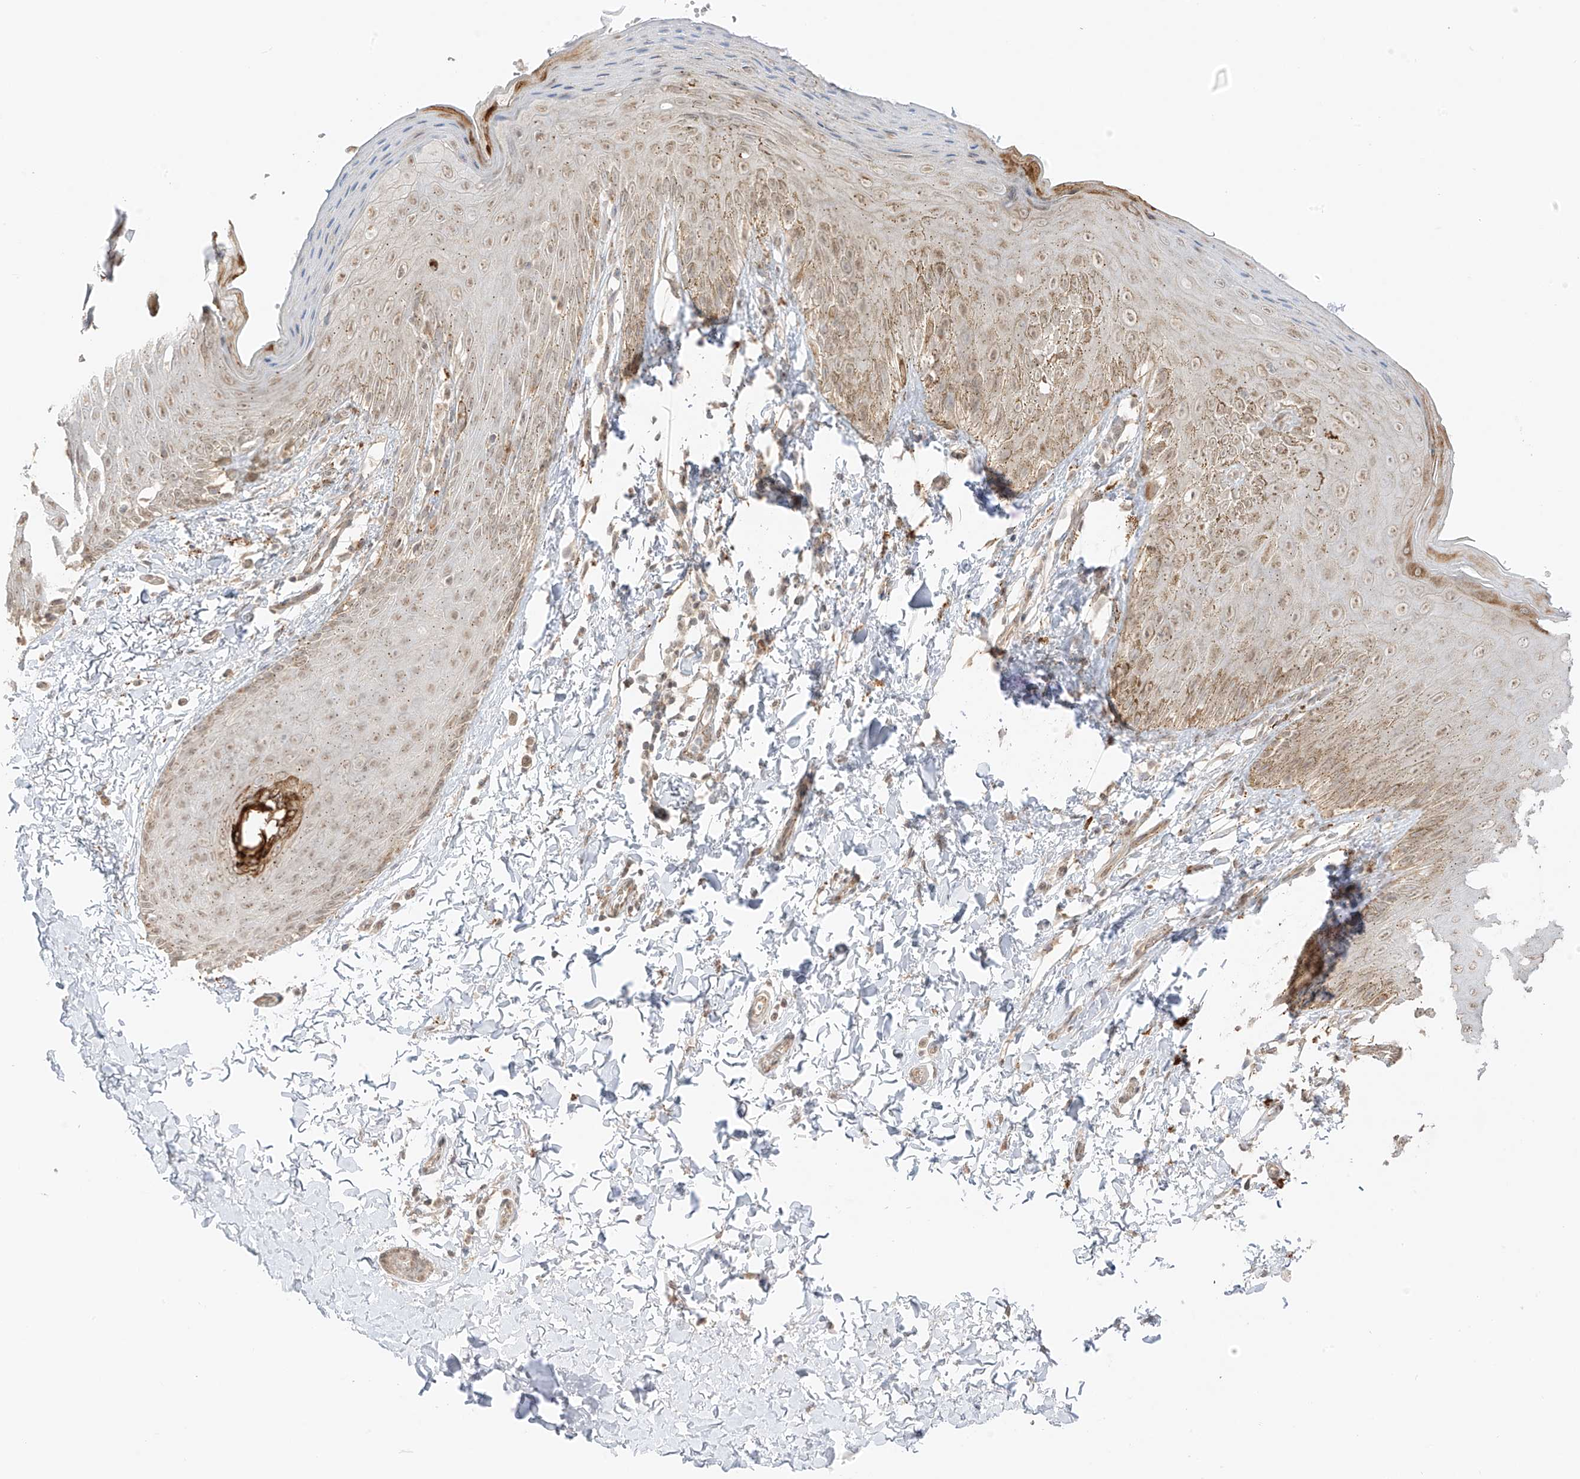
{"staining": {"intensity": "moderate", "quantity": "25%-75%", "location": "cytoplasmic/membranous,nuclear"}, "tissue": "skin", "cell_type": "Epidermal cells", "image_type": "normal", "snomed": [{"axis": "morphology", "description": "Normal tissue, NOS"}, {"axis": "topography", "description": "Anal"}], "caption": "Brown immunohistochemical staining in normal skin shows moderate cytoplasmic/membranous,nuclear positivity in about 25%-75% of epidermal cells. (DAB = brown stain, brightfield microscopy at high magnification).", "gene": "N4BP3", "patient": {"sex": "male", "age": 44}}